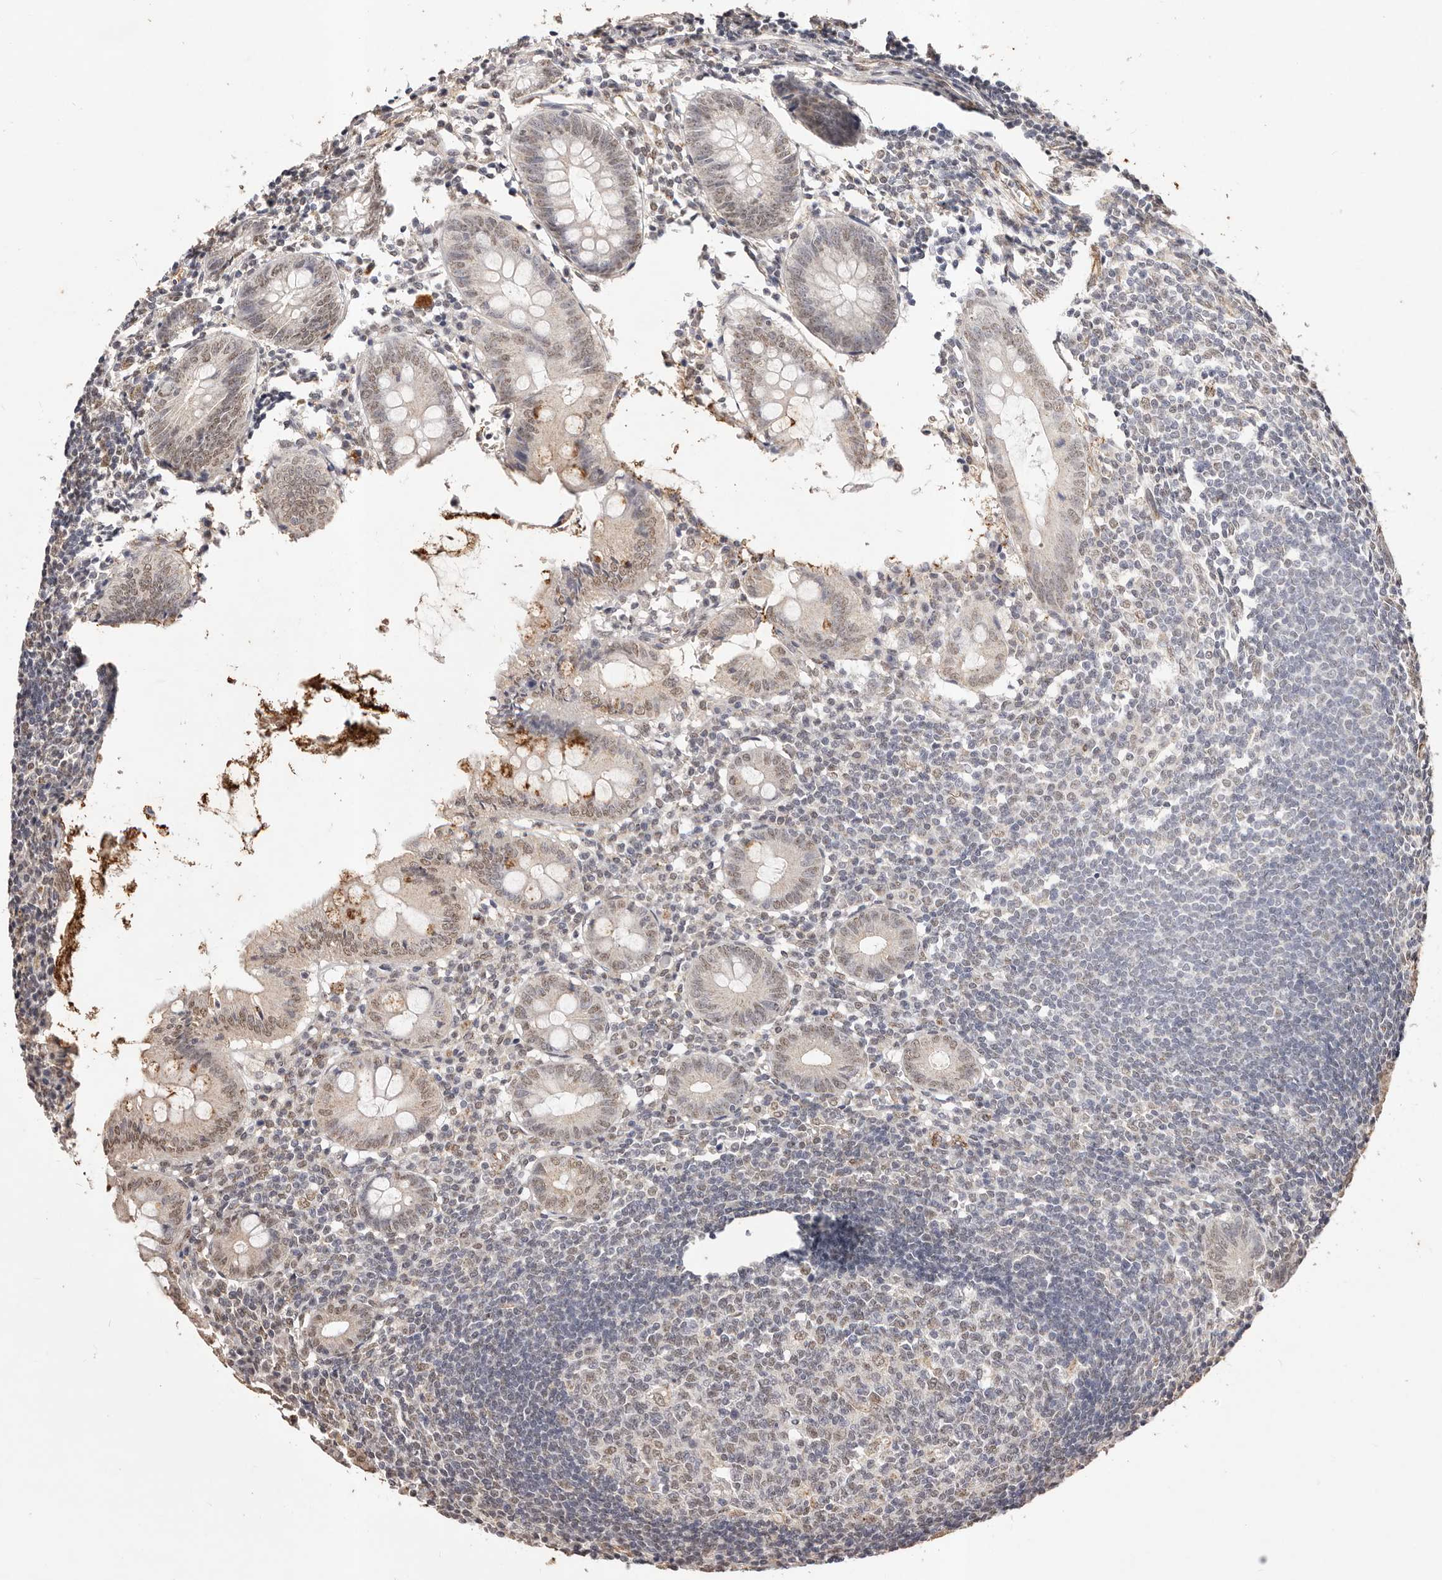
{"staining": {"intensity": "strong", "quantity": "25%-75%", "location": "cytoplasmic/membranous,nuclear"}, "tissue": "appendix", "cell_type": "Glandular cells", "image_type": "normal", "snomed": [{"axis": "morphology", "description": "Normal tissue, NOS"}, {"axis": "topography", "description": "Appendix"}], "caption": "IHC histopathology image of unremarkable appendix: human appendix stained using immunohistochemistry (IHC) exhibits high levels of strong protein expression localized specifically in the cytoplasmic/membranous,nuclear of glandular cells, appearing as a cytoplasmic/membranous,nuclear brown color.", "gene": "RPS6KA5", "patient": {"sex": "female", "age": 54}}